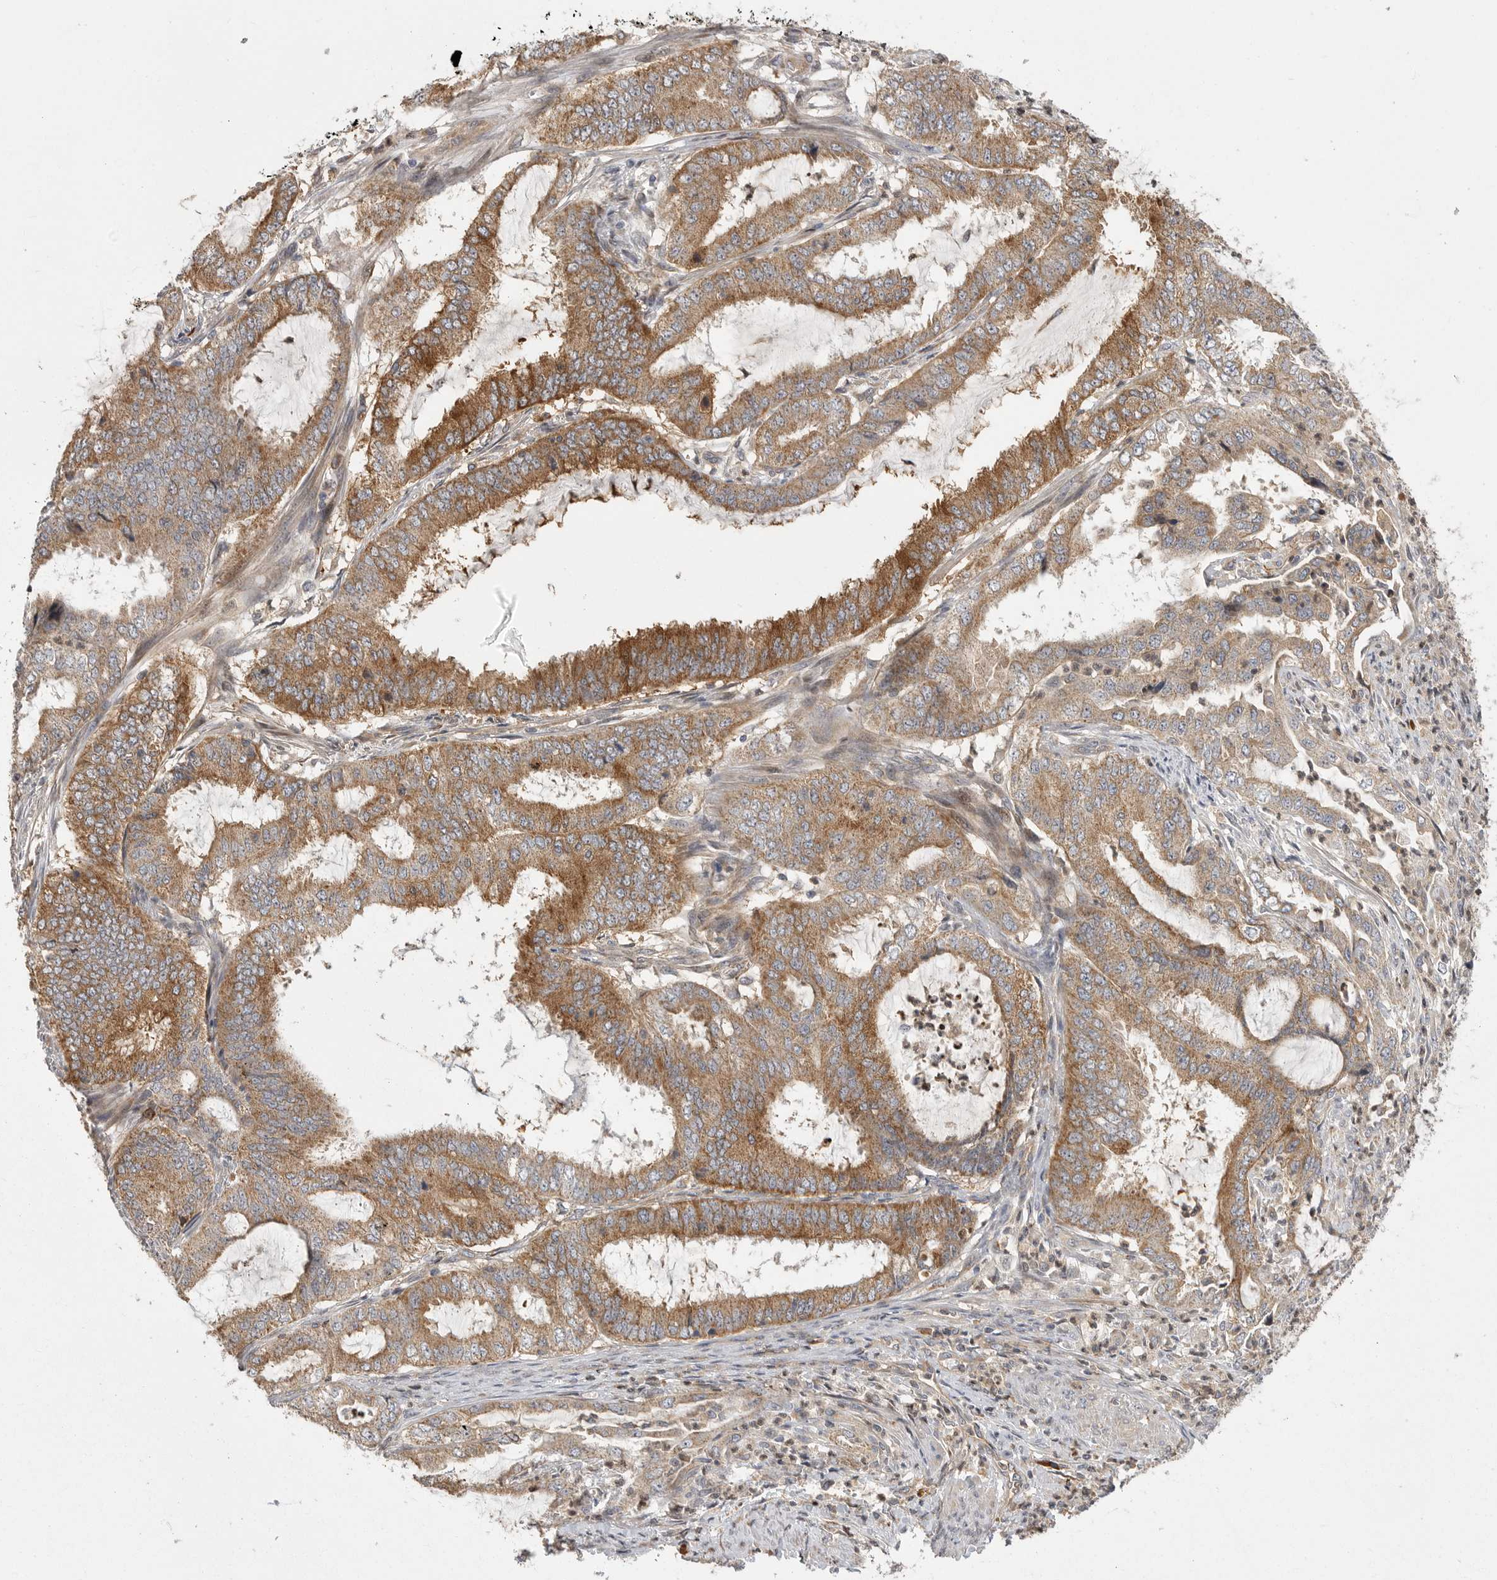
{"staining": {"intensity": "moderate", "quantity": ">75%", "location": "cytoplasmic/membranous"}, "tissue": "endometrial cancer", "cell_type": "Tumor cells", "image_type": "cancer", "snomed": [{"axis": "morphology", "description": "Adenocarcinoma, NOS"}, {"axis": "topography", "description": "Endometrium"}], "caption": "High-power microscopy captured an immunohistochemistry micrograph of endometrial cancer (adenocarcinoma), revealing moderate cytoplasmic/membranous staining in about >75% of tumor cells. (Brightfield microscopy of DAB IHC at high magnification).", "gene": "OXR1", "patient": {"sex": "female", "age": 51}}